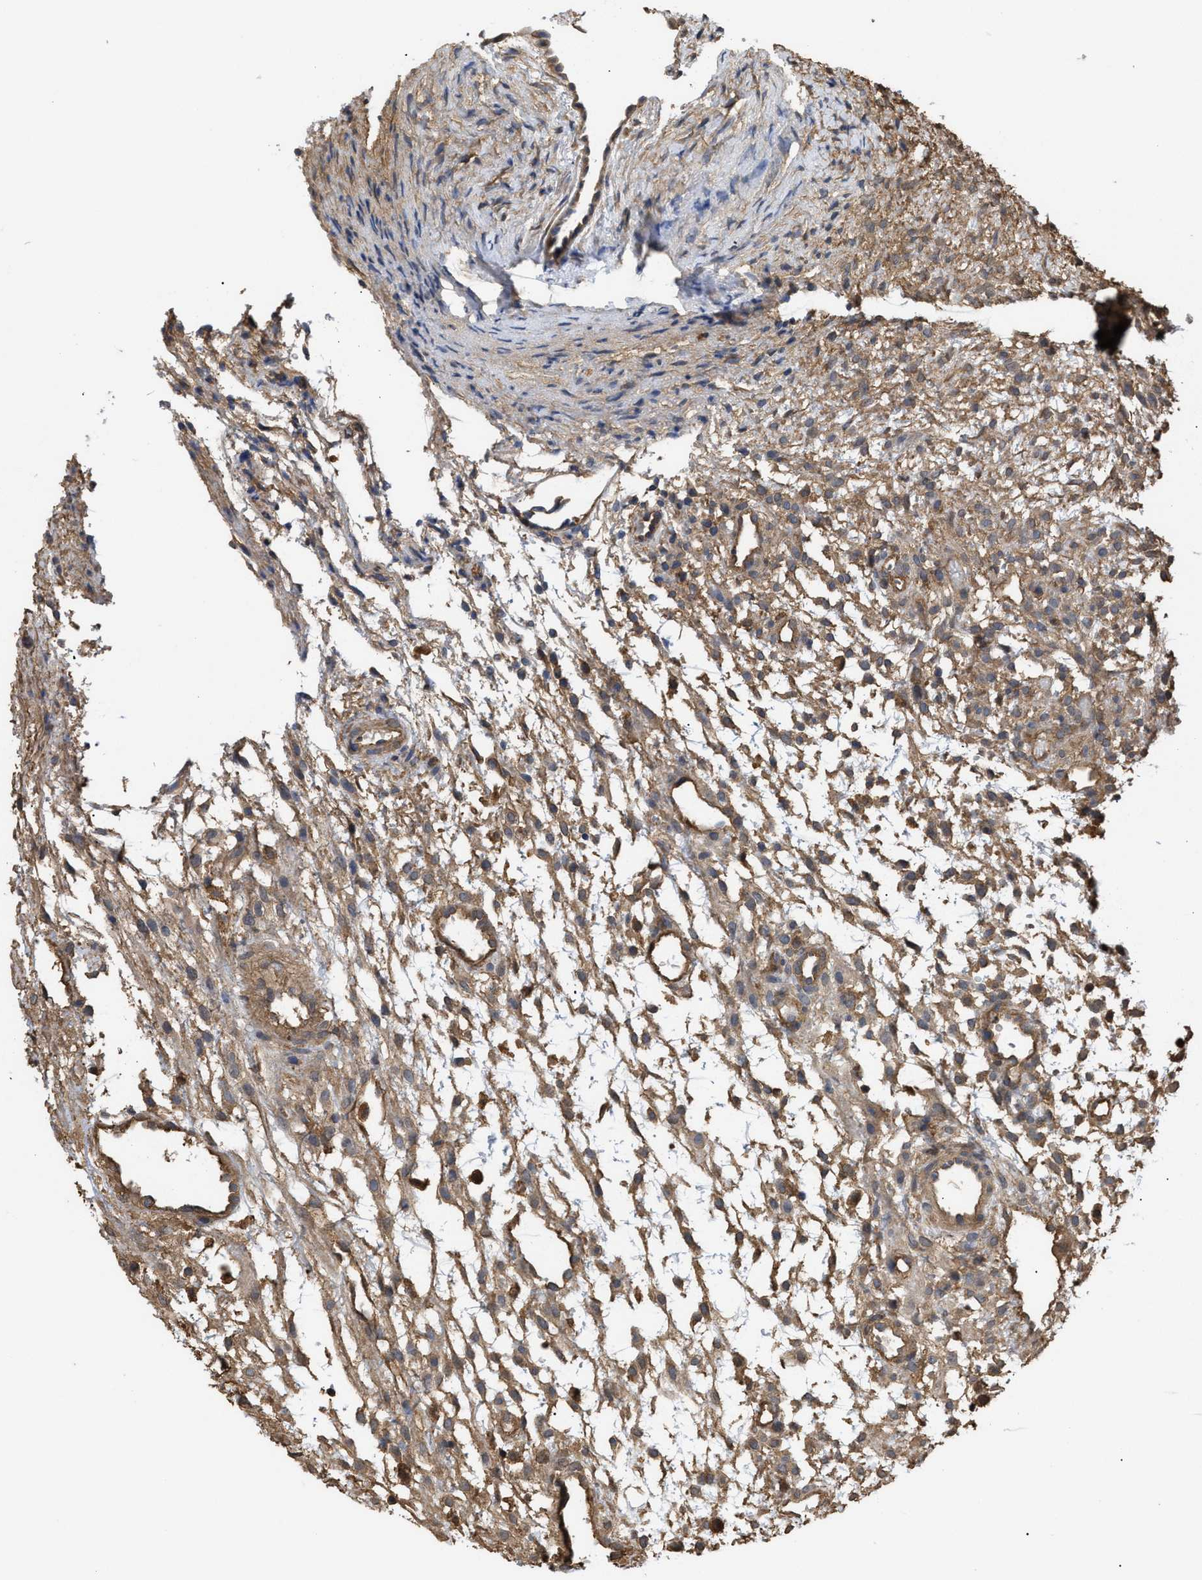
{"staining": {"intensity": "moderate", "quantity": ">75%", "location": "cytoplasmic/membranous"}, "tissue": "ovary", "cell_type": "Ovarian stroma cells", "image_type": "normal", "snomed": [{"axis": "morphology", "description": "Normal tissue, NOS"}, {"axis": "morphology", "description": "Cyst, NOS"}, {"axis": "topography", "description": "Ovary"}], "caption": "Brown immunohistochemical staining in normal ovary displays moderate cytoplasmic/membranous staining in about >75% of ovarian stroma cells. (DAB IHC with brightfield microscopy, high magnification).", "gene": "CALM1", "patient": {"sex": "female", "age": 18}}